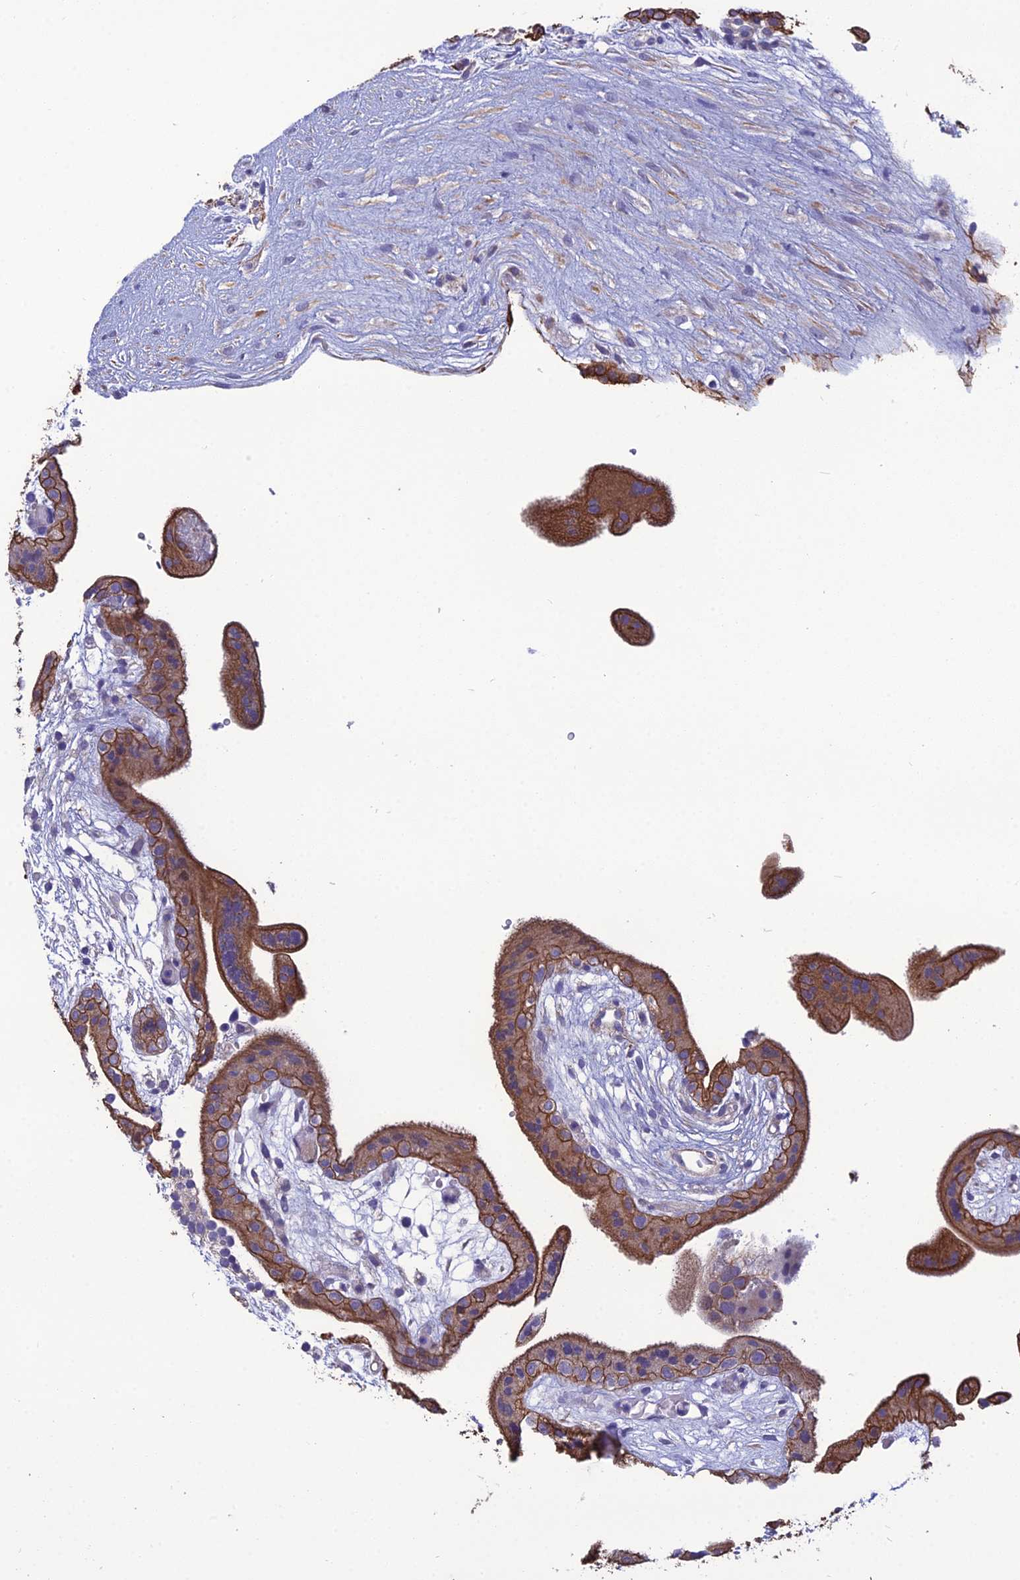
{"staining": {"intensity": "negative", "quantity": "none", "location": "none"}, "tissue": "placenta", "cell_type": "Decidual cells", "image_type": "normal", "snomed": [{"axis": "morphology", "description": "Normal tissue, NOS"}, {"axis": "topography", "description": "Placenta"}], "caption": "Immunohistochemistry (IHC) micrograph of unremarkable placenta stained for a protein (brown), which reveals no positivity in decidual cells. (Stains: DAB immunohistochemistry with hematoxylin counter stain, Microscopy: brightfield microscopy at high magnification).", "gene": "LZTS2", "patient": {"sex": "female", "age": 18}}